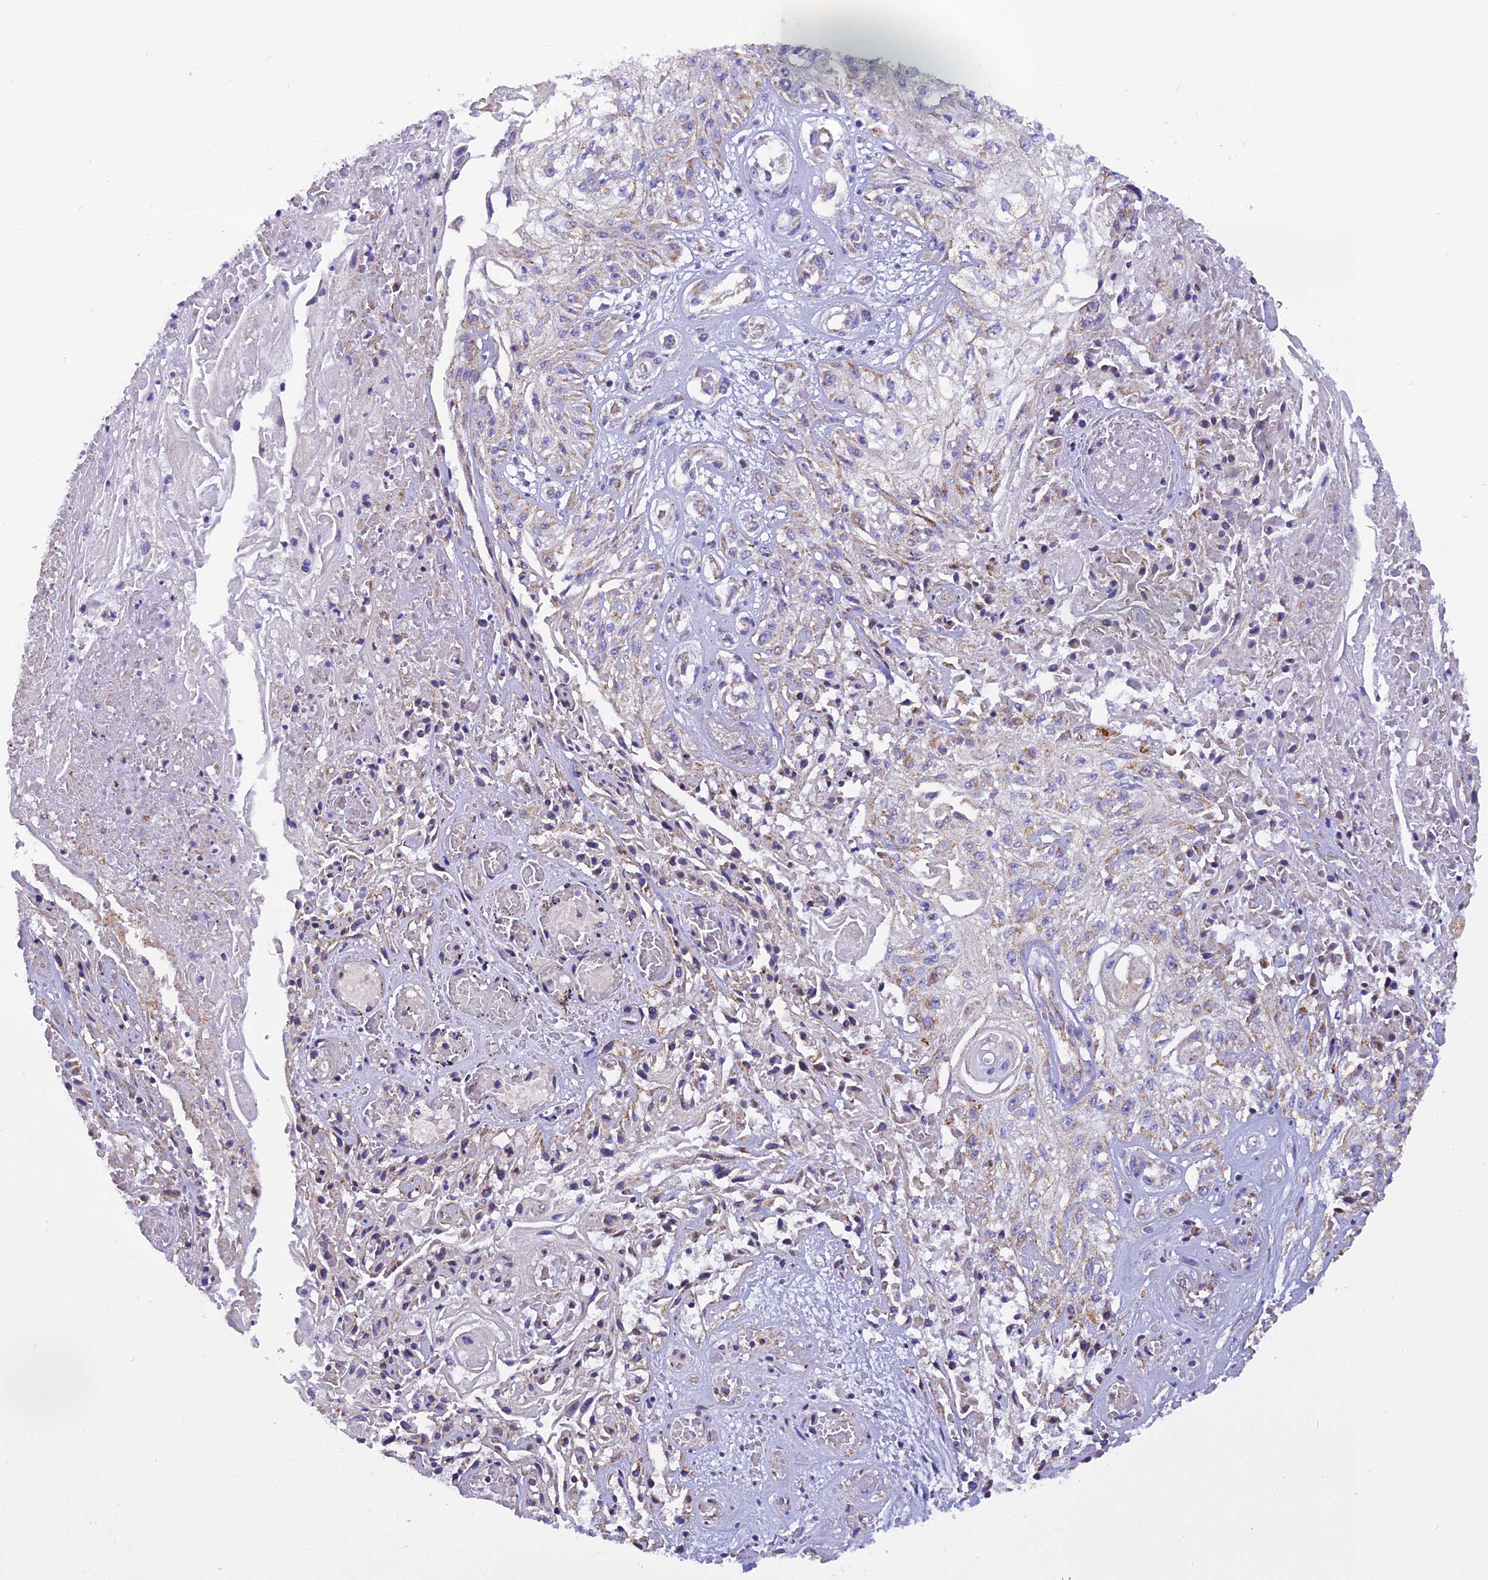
{"staining": {"intensity": "weak", "quantity": "<25%", "location": "cytoplasmic/membranous"}, "tissue": "skin cancer", "cell_type": "Tumor cells", "image_type": "cancer", "snomed": [{"axis": "morphology", "description": "Squamous cell carcinoma, NOS"}, {"axis": "morphology", "description": "Squamous cell carcinoma, metastatic, NOS"}, {"axis": "topography", "description": "Skin"}, {"axis": "topography", "description": "Lymph node"}], "caption": "Tumor cells are negative for brown protein staining in metastatic squamous cell carcinoma (skin).", "gene": "GPD1", "patient": {"sex": "male", "age": 75}}